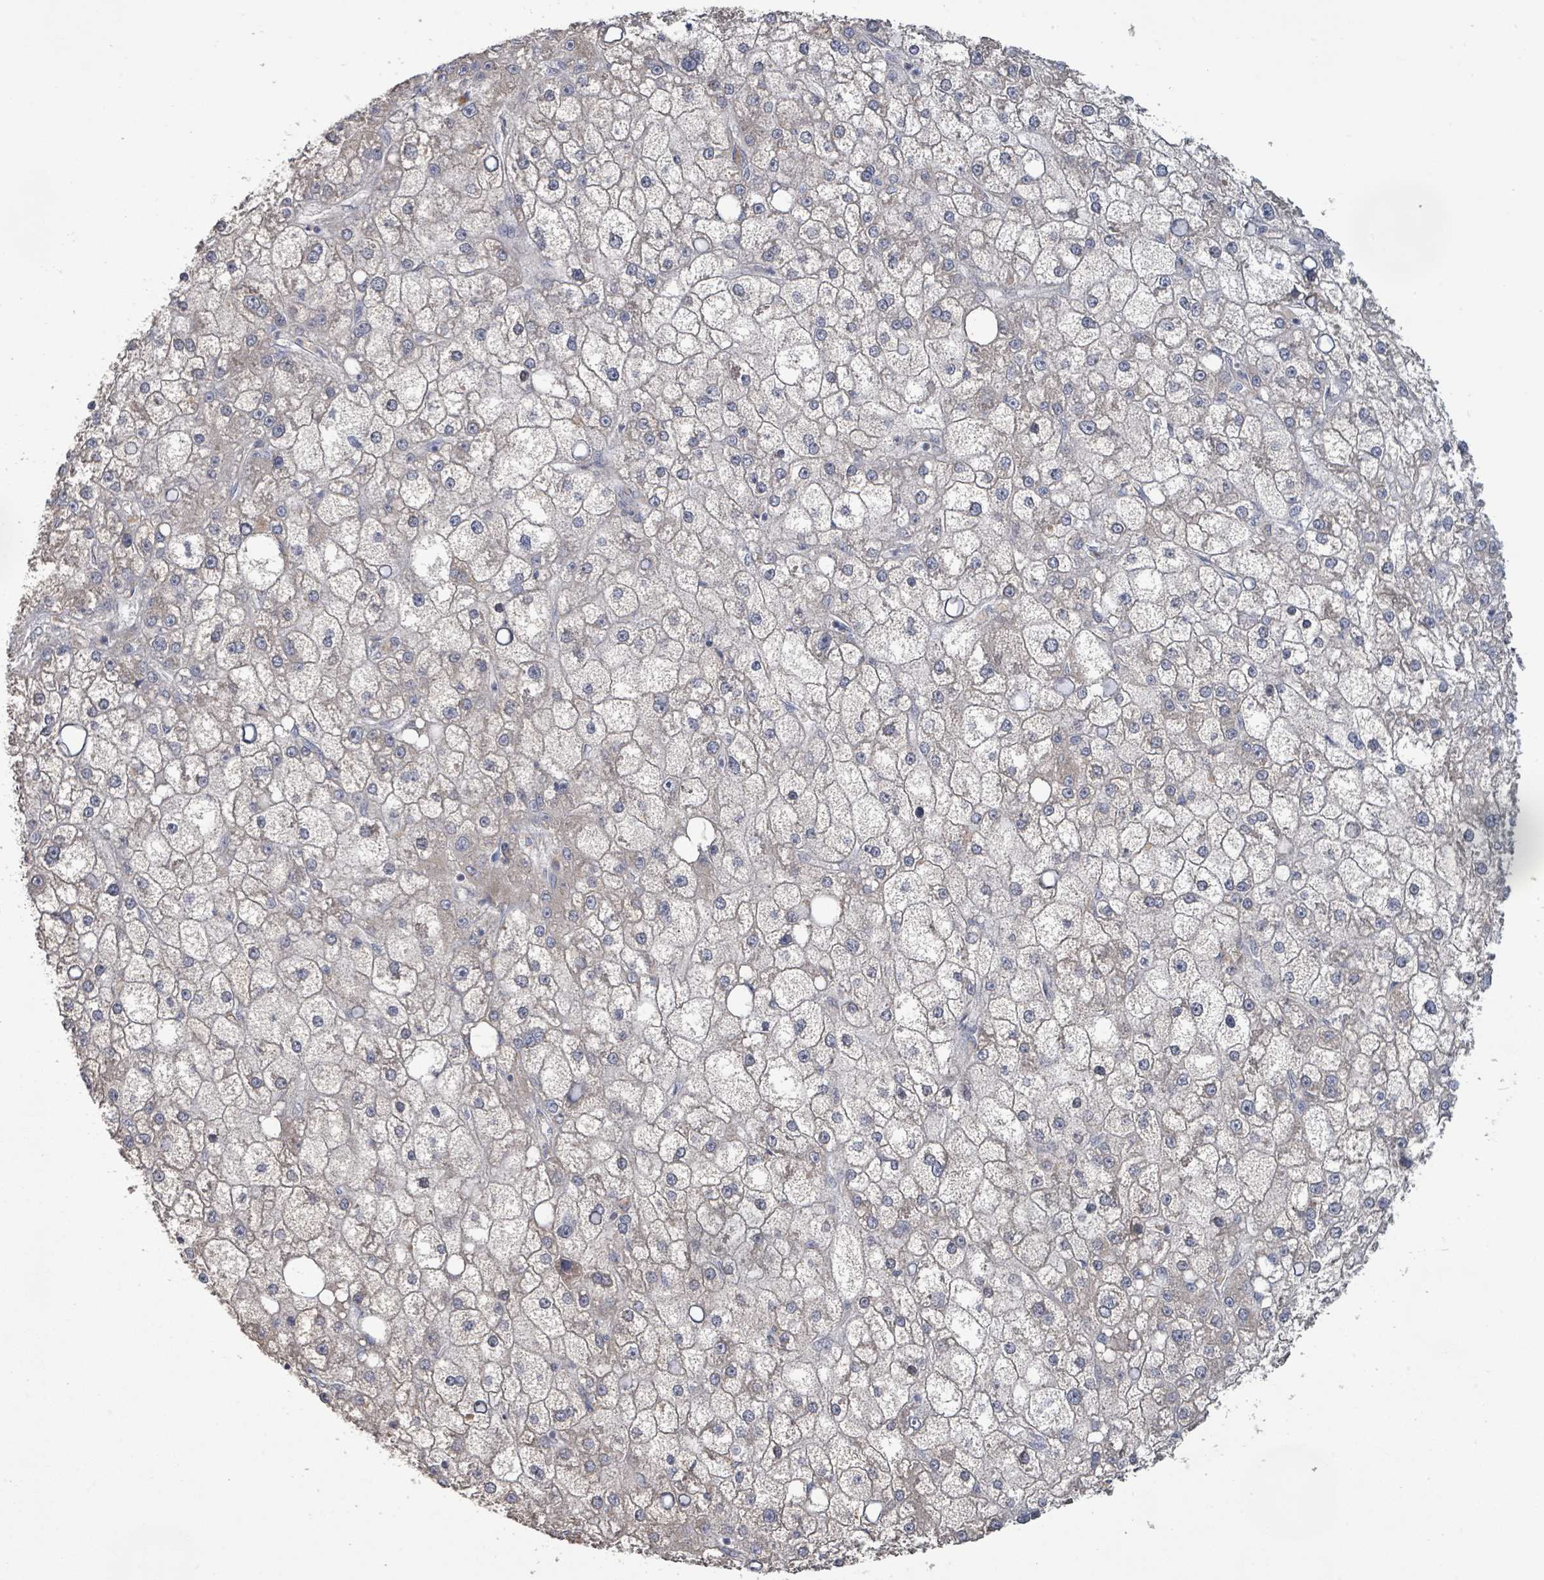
{"staining": {"intensity": "weak", "quantity": "25%-75%", "location": "cytoplasmic/membranous"}, "tissue": "liver cancer", "cell_type": "Tumor cells", "image_type": "cancer", "snomed": [{"axis": "morphology", "description": "Carcinoma, Hepatocellular, NOS"}, {"axis": "topography", "description": "Liver"}], "caption": "About 25%-75% of tumor cells in human liver hepatocellular carcinoma exhibit weak cytoplasmic/membranous protein expression as visualized by brown immunohistochemical staining.", "gene": "KCNS2", "patient": {"sex": "male", "age": 67}}